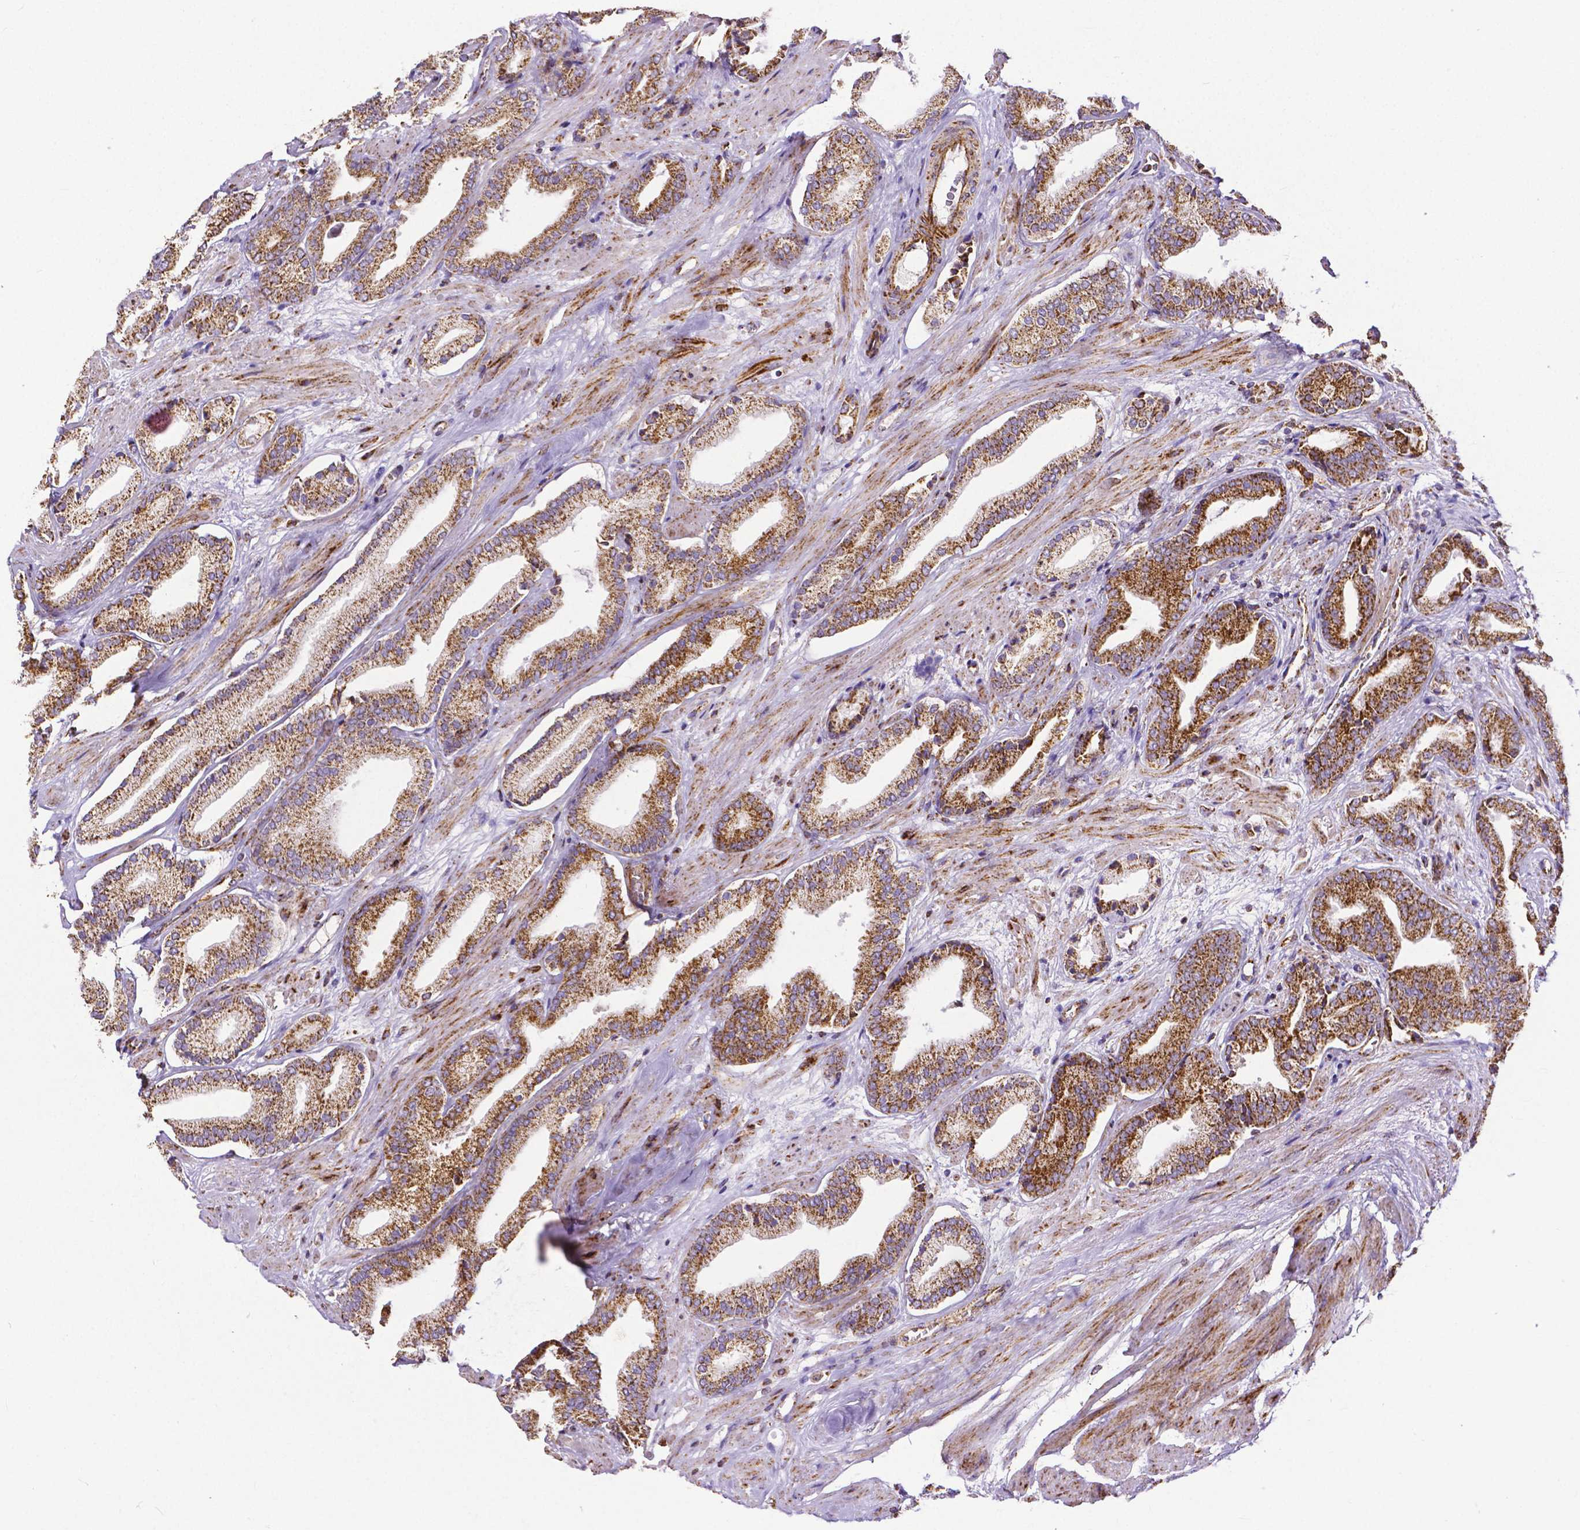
{"staining": {"intensity": "moderate", "quantity": ">75%", "location": "cytoplasmic/membranous"}, "tissue": "prostate cancer", "cell_type": "Tumor cells", "image_type": "cancer", "snomed": [{"axis": "morphology", "description": "Adenocarcinoma, High grade"}, {"axis": "topography", "description": "Prostate"}], "caption": "Tumor cells reveal medium levels of moderate cytoplasmic/membranous positivity in approximately >75% of cells in human adenocarcinoma (high-grade) (prostate).", "gene": "MACC1", "patient": {"sex": "male", "age": 56}}